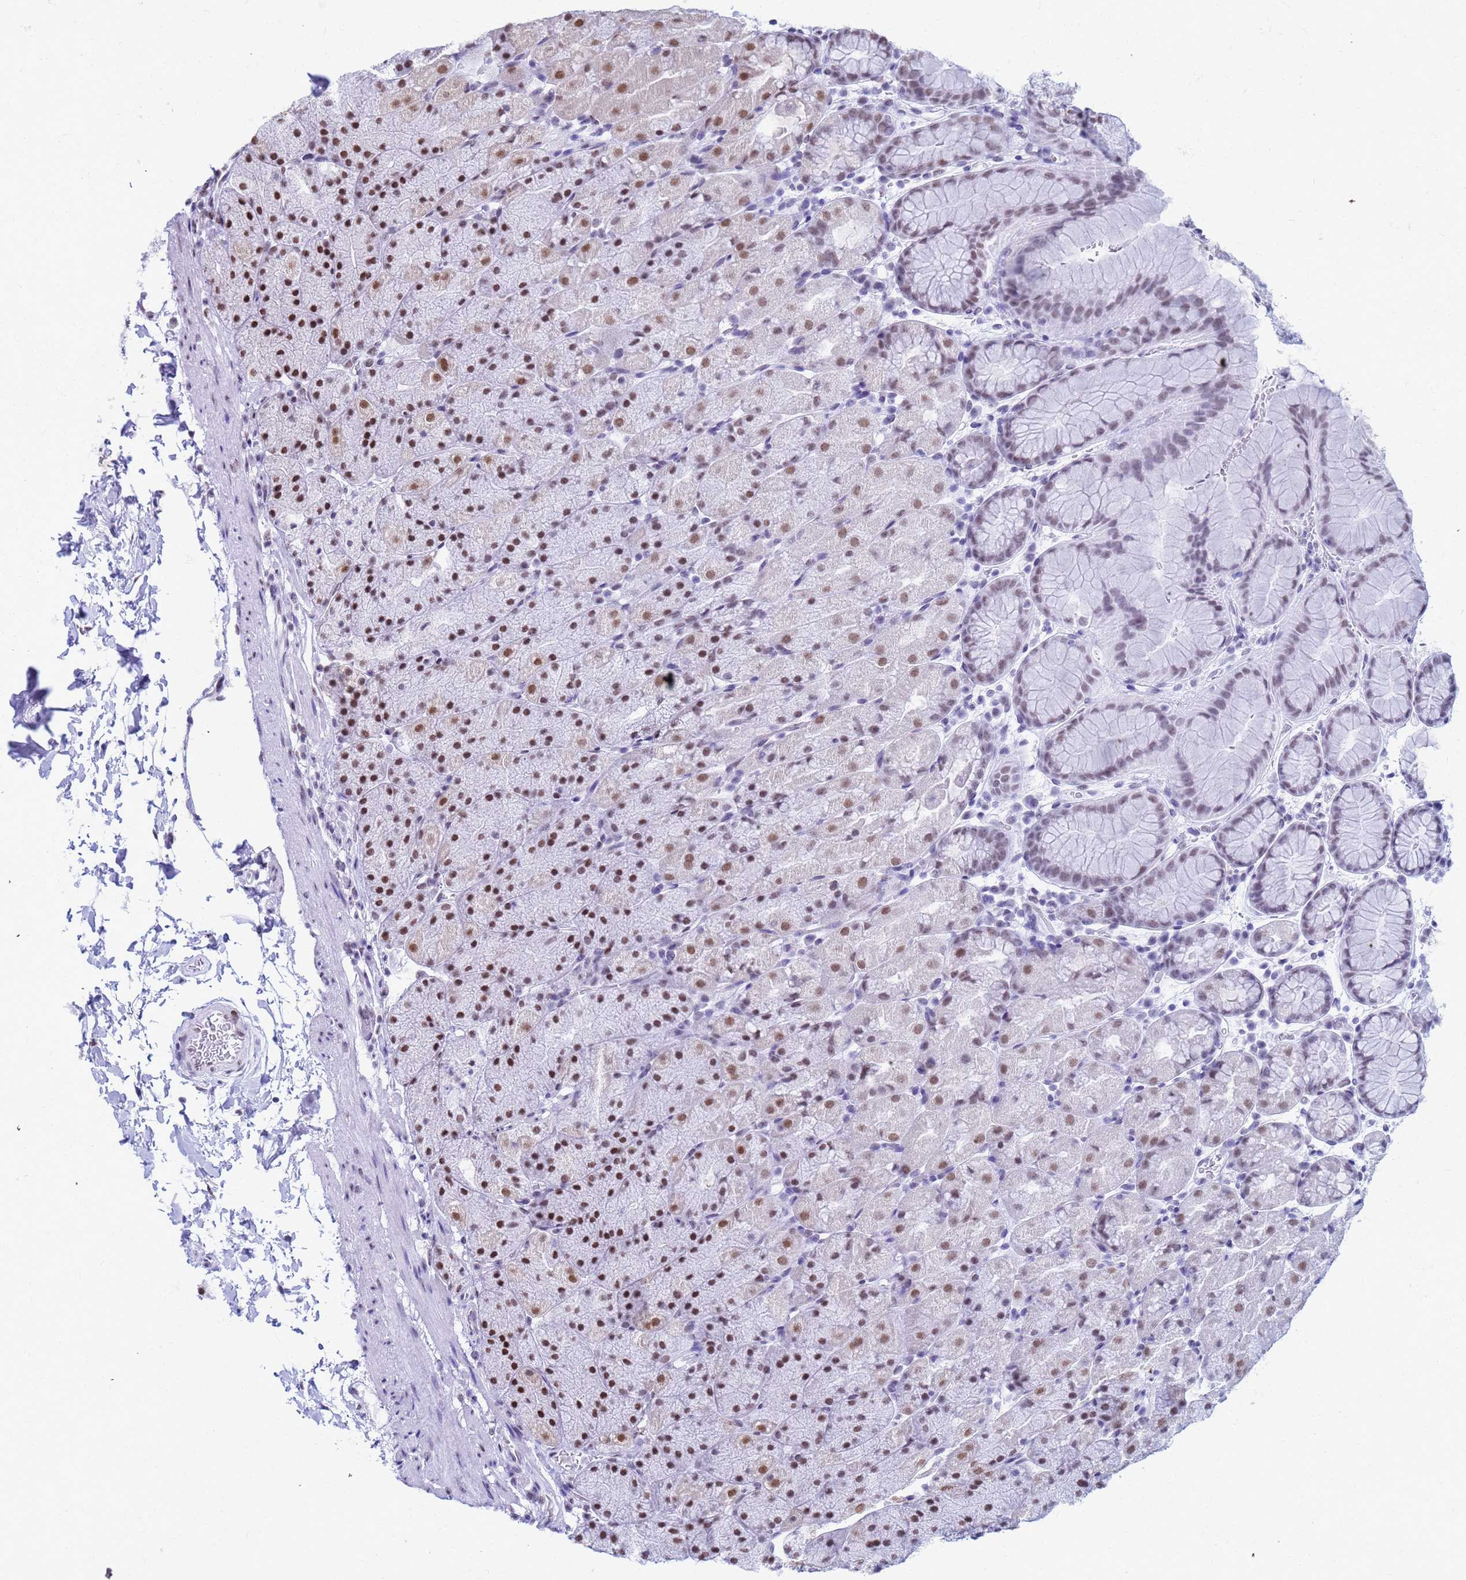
{"staining": {"intensity": "moderate", "quantity": "25%-75%", "location": "nuclear"}, "tissue": "stomach", "cell_type": "Glandular cells", "image_type": "normal", "snomed": [{"axis": "morphology", "description": "Normal tissue, NOS"}, {"axis": "topography", "description": "Stomach, upper"}, {"axis": "topography", "description": "Stomach, lower"}], "caption": "Moderate nuclear expression is identified in approximately 25%-75% of glandular cells in normal stomach.", "gene": "FAM170B", "patient": {"sex": "male", "age": 67}}